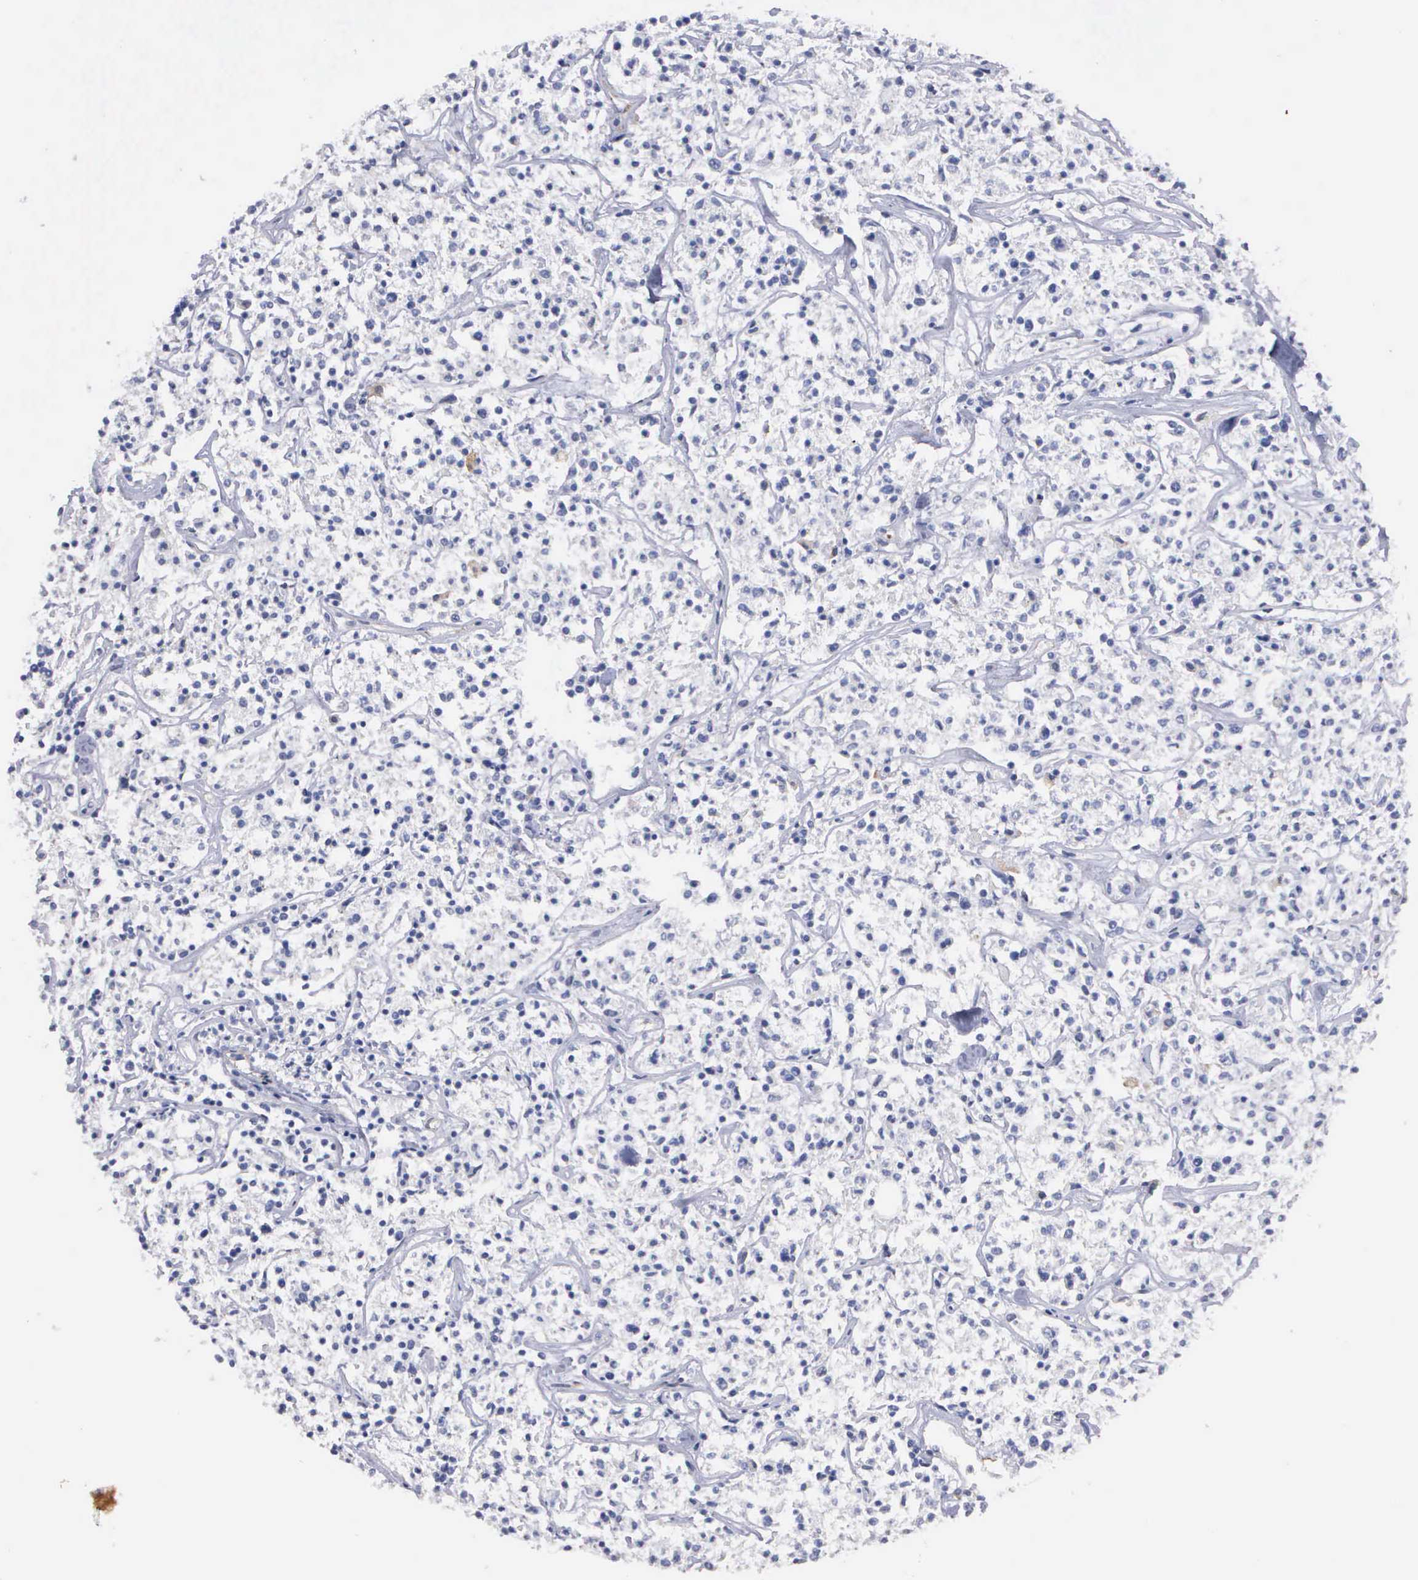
{"staining": {"intensity": "negative", "quantity": "none", "location": "none"}, "tissue": "lymphoma", "cell_type": "Tumor cells", "image_type": "cancer", "snomed": [{"axis": "morphology", "description": "Malignant lymphoma, non-Hodgkin's type, Low grade"}, {"axis": "topography", "description": "Small intestine"}], "caption": "Tumor cells show no significant protein expression in lymphoma.", "gene": "LIN52", "patient": {"sex": "female", "age": 59}}